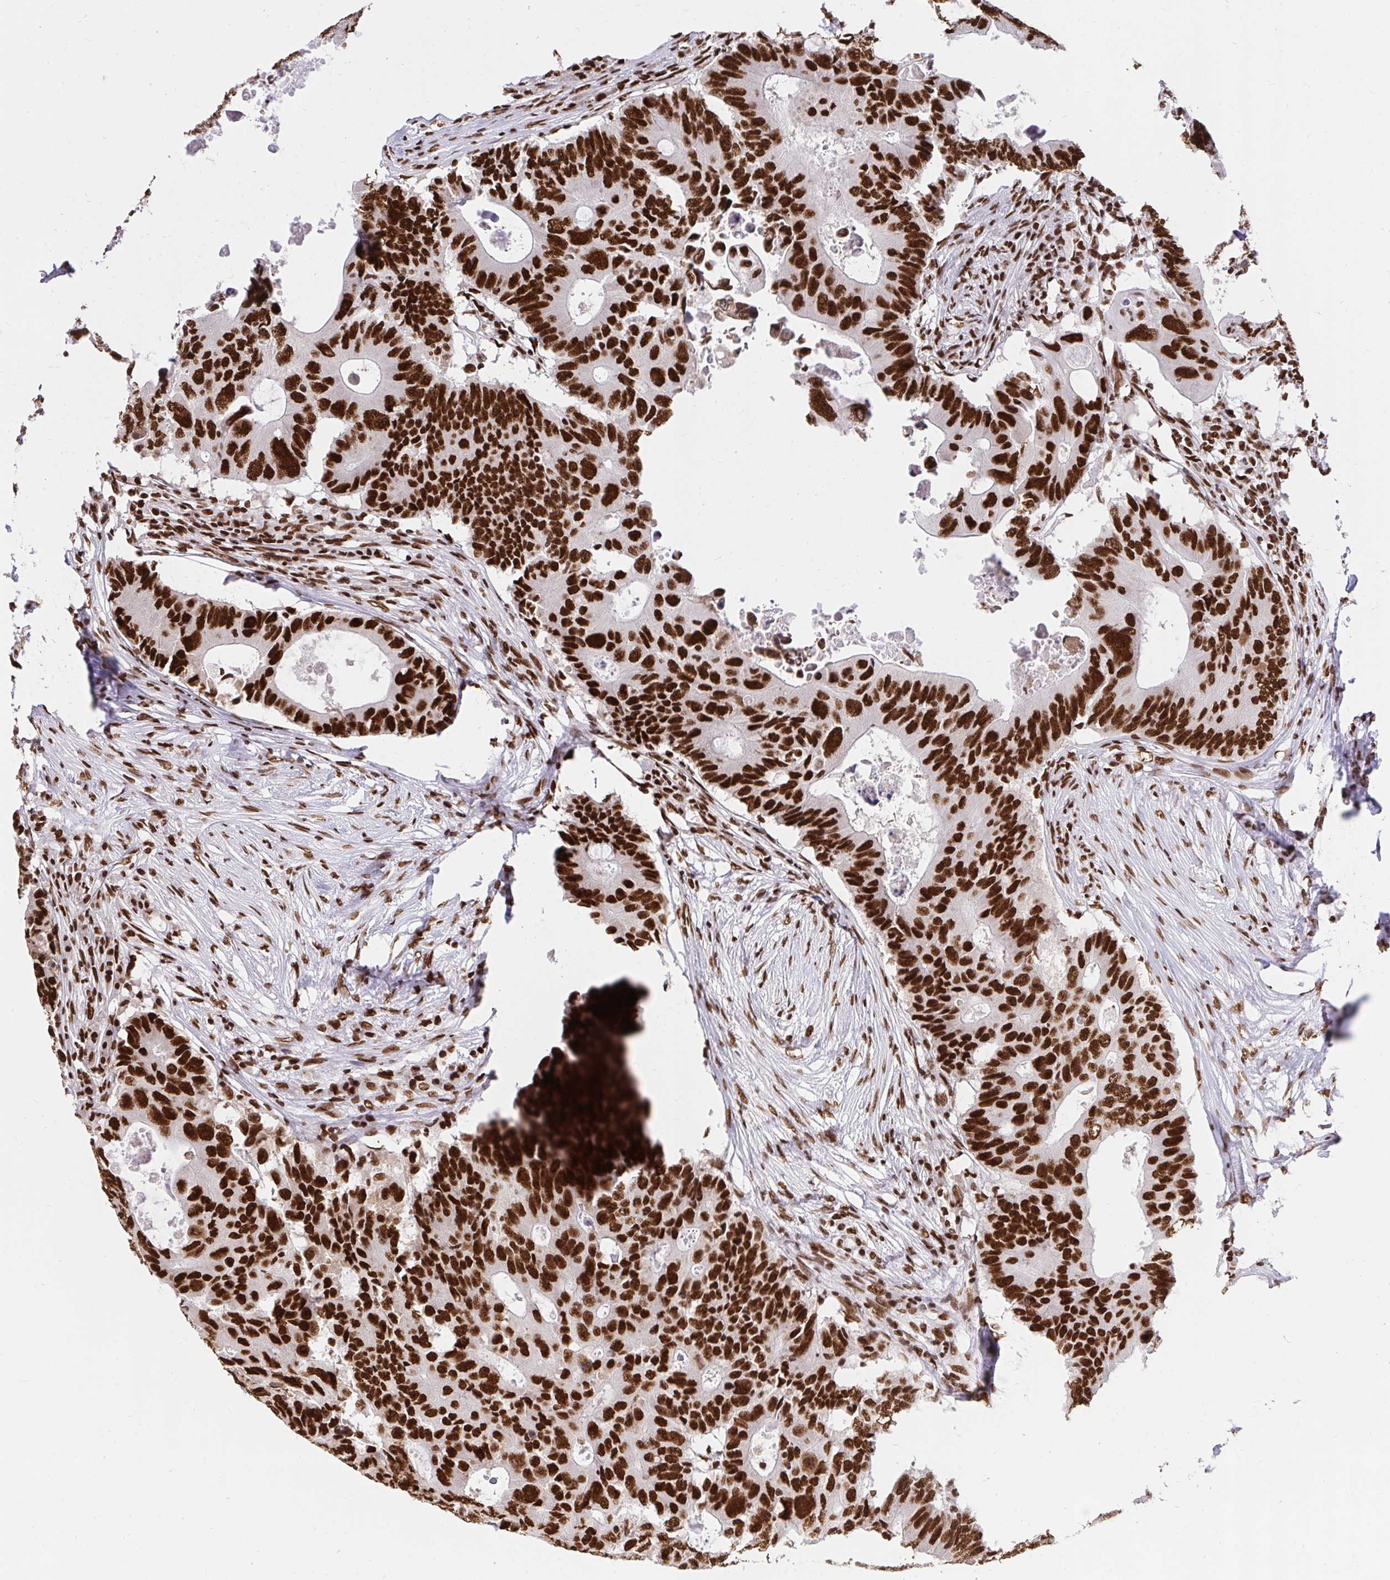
{"staining": {"intensity": "strong", "quantity": ">75%", "location": "nuclear"}, "tissue": "colorectal cancer", "cell_type": "Tumor cells", "image_type": "cancer", "snomed": [{"axis": "morphology", "description": "Adenocarcinoma, NOS"}, {"axis": "topography", "description": "Colon"}], "caption": "Human colorectal adenocarcinoma stained for a protein (brown) shows strong nuclear positive expression in about >75% of tumor cells.", "gene": "HNRNPL", "patient": {"sex": "male", "age": 71}}